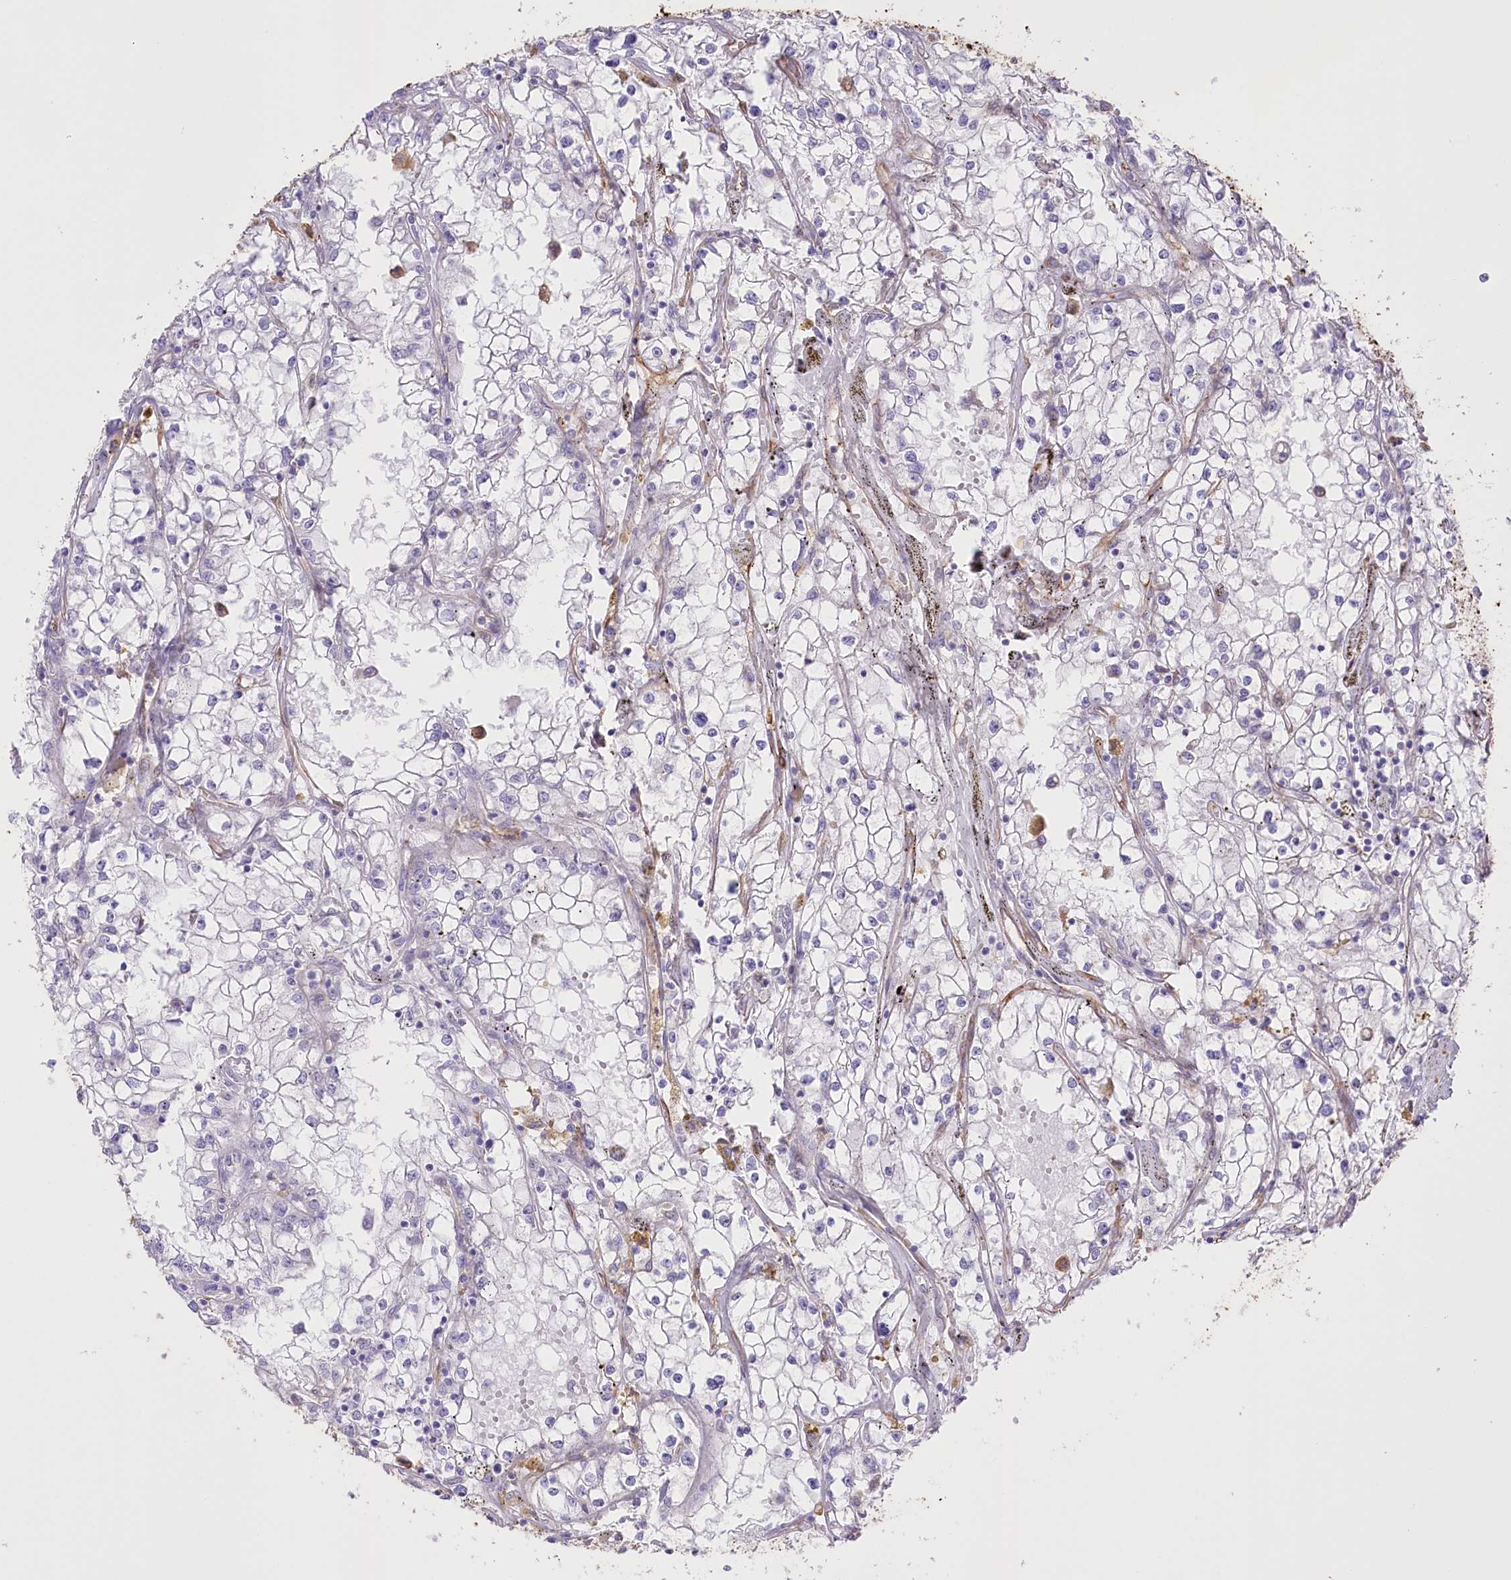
{"staining": {"intensity": "negative", "quantity": "none", "location": "none"}, "tissue": "renal cancer", "cell_type": "Tumor cells", "image_type": "cancer", "snomed": [{"axis": "morphology", "description": "Adenocarcinoma, NOS"}, {"axis": "topography", "description": "Kidney"}], "caption": "High power microscopy histopathology image of an immunohistochemistry micrograph of renal adenocarcinoma, revealing no significant positivity in tumor cells. The staining was performed using DAB to visualize the protein expression in brown, while the nuclei were stained in blue with hematoxylin (Magnification: 20x).", "gene": "SLC39A10", "patient": {"sex": "male", "age": 56}}